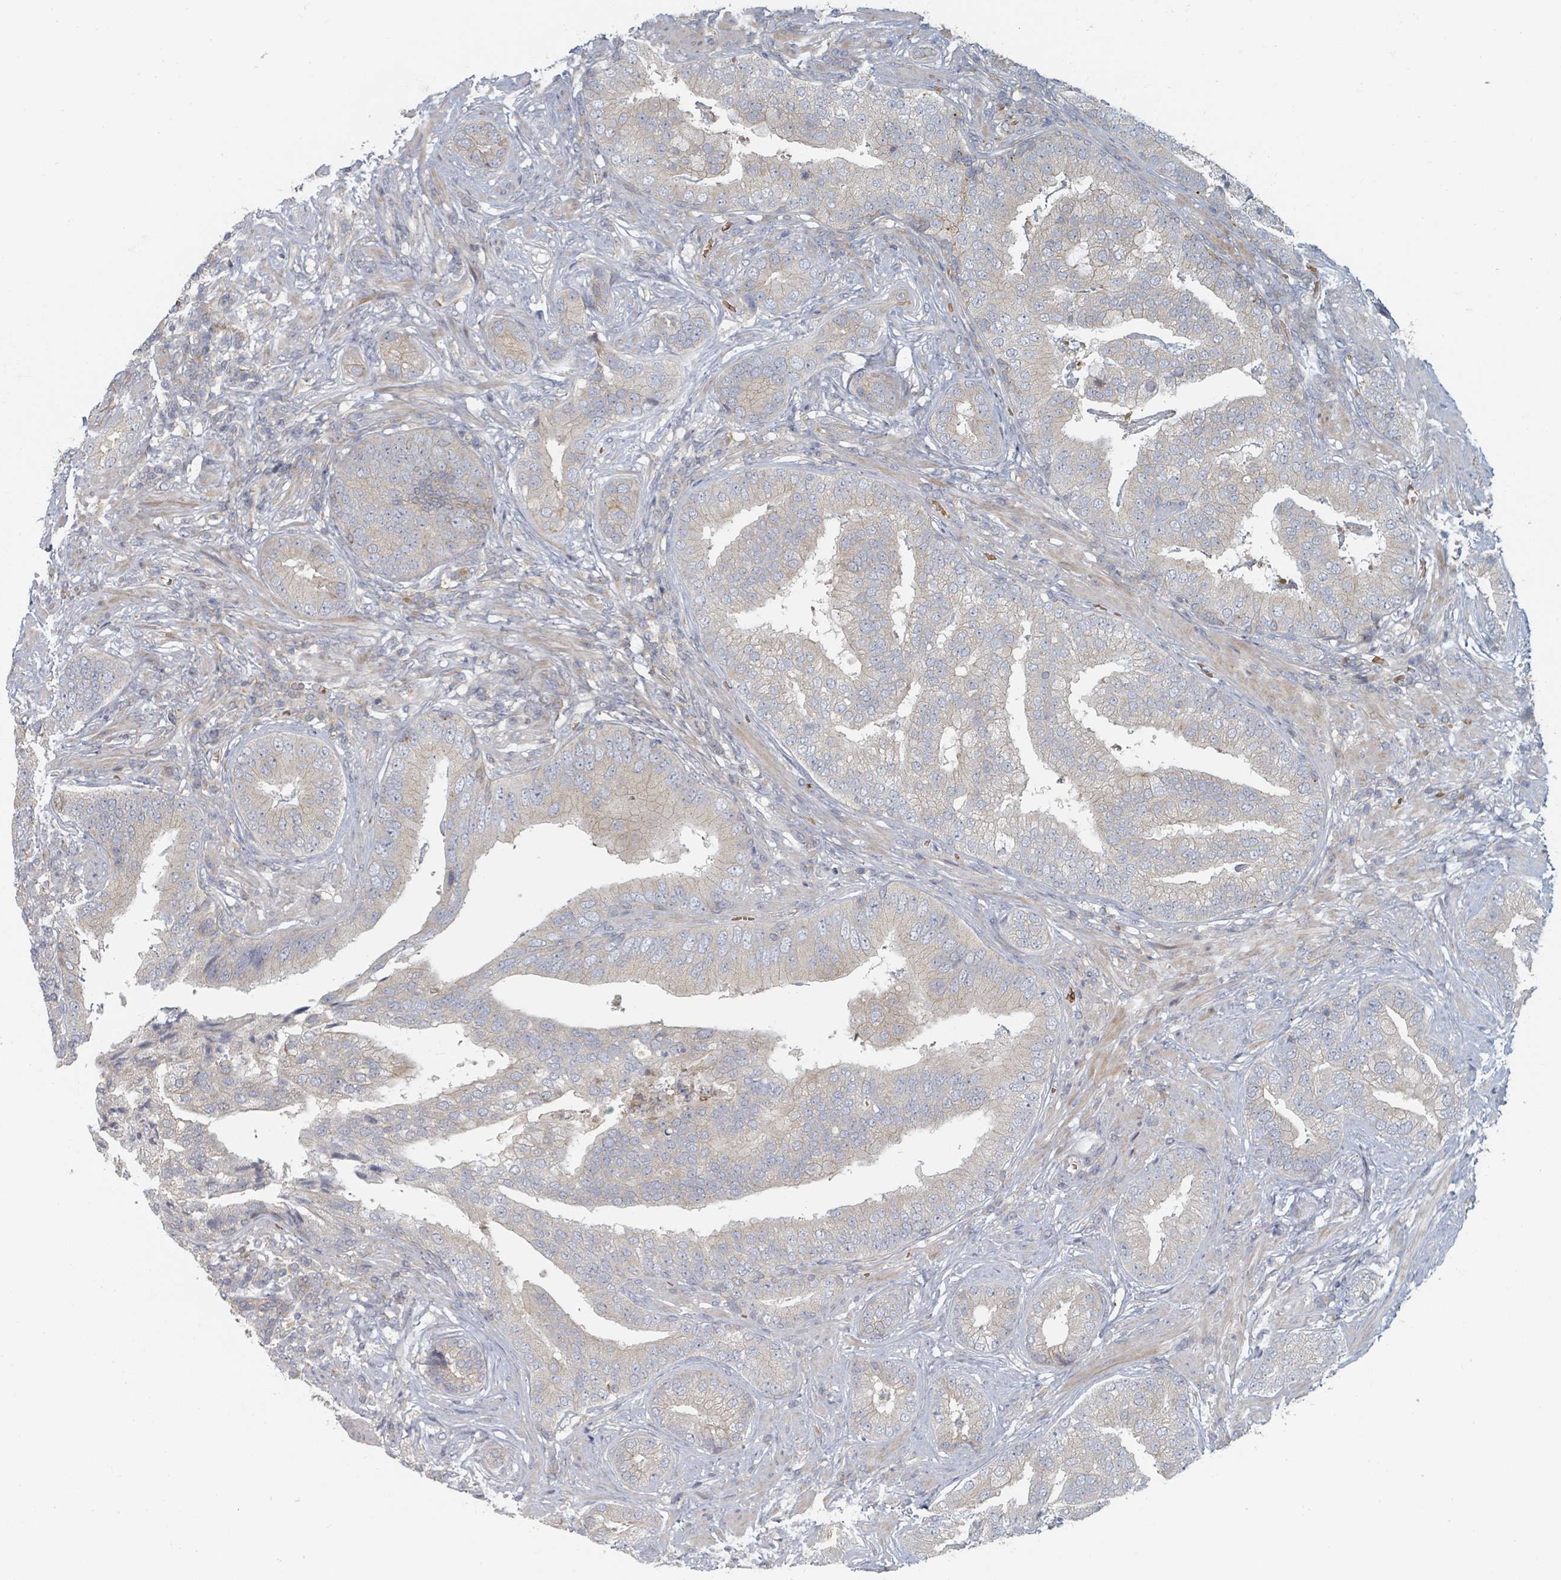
{"staining": {"intensity": "negative", "quantity": "none", "location": "none"}, "tissue": "prostate cancer", "cell_type": "Tumor cells", "image_type": "cancer", "snomed": [{"axis": "morphology", "description": "Adenocarcinoma, High grade"}, {"axis": "topography", "description": "Prostate"}], "caption": "Prostate adenocarcinoma (high-grade) was stained to show a protein in brown. There is no significant expression in tumor cells.", "gene": "TRPC4AP", "patient": {"sex": "male", "age": 55}}